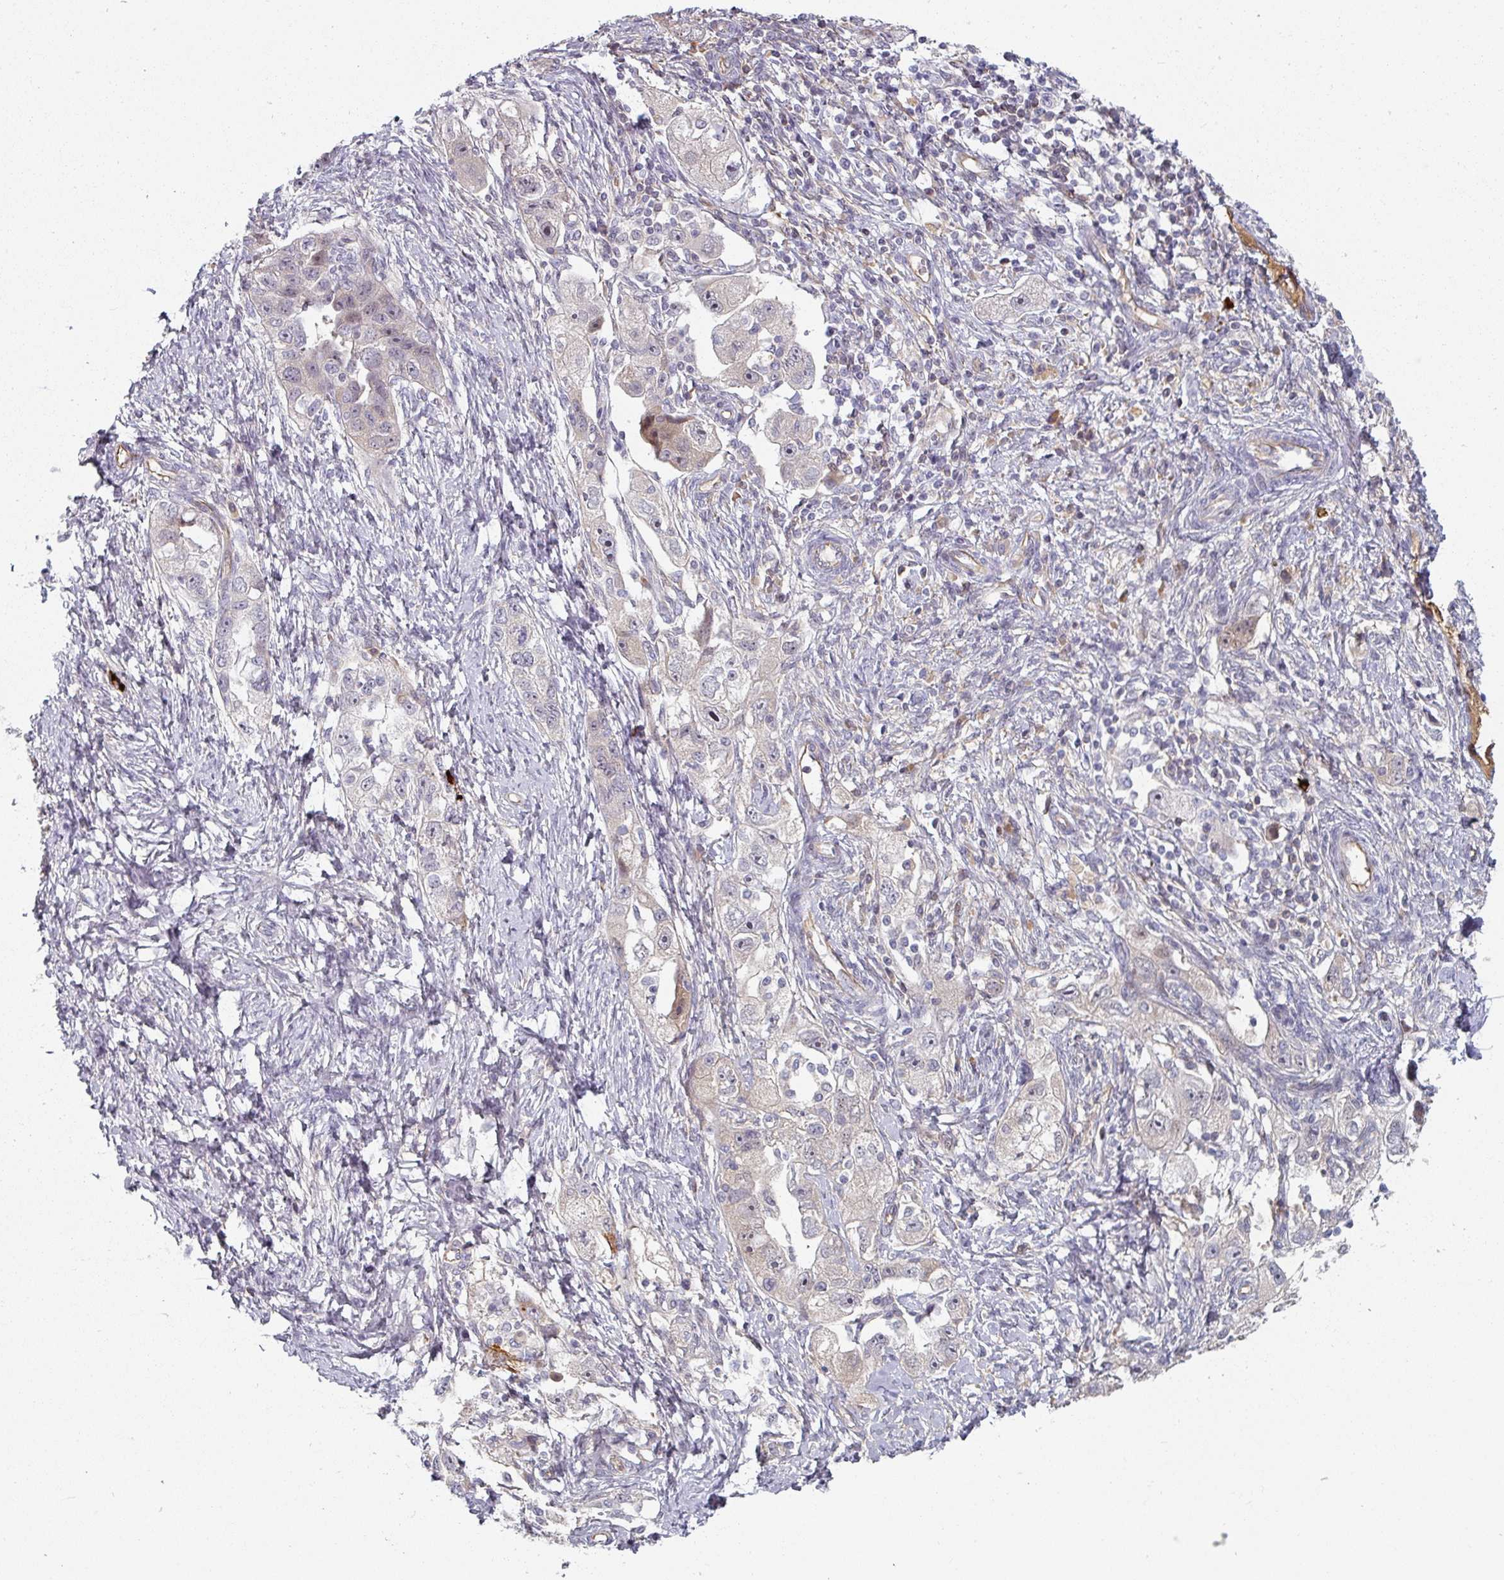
{"staining": {"intensity": "negative", "quantity": "none", "location": "none"}, "tissue": "ovarian cancer", "cell_type": "Tumor cells", "image_type": "cancer", "snomed": [{"axis": "morphology", "description": "Carcinoma, NOS"}, {"axis": "morphology", "description": "Cystadenocarcinoma, serous, NOS"}, {"axis": "topography", "description": "Ovary"}], "caption": "This photomicrograph is of ovarian serous cystadenocarcinoma stained with immunohistochemistry (IHC) to label a protein in brown with the nuclei are counter-stained blue. There is no expression in tumor cells.", "gene": "CEP78", "patient": {"sex": "female", "age": 69}}